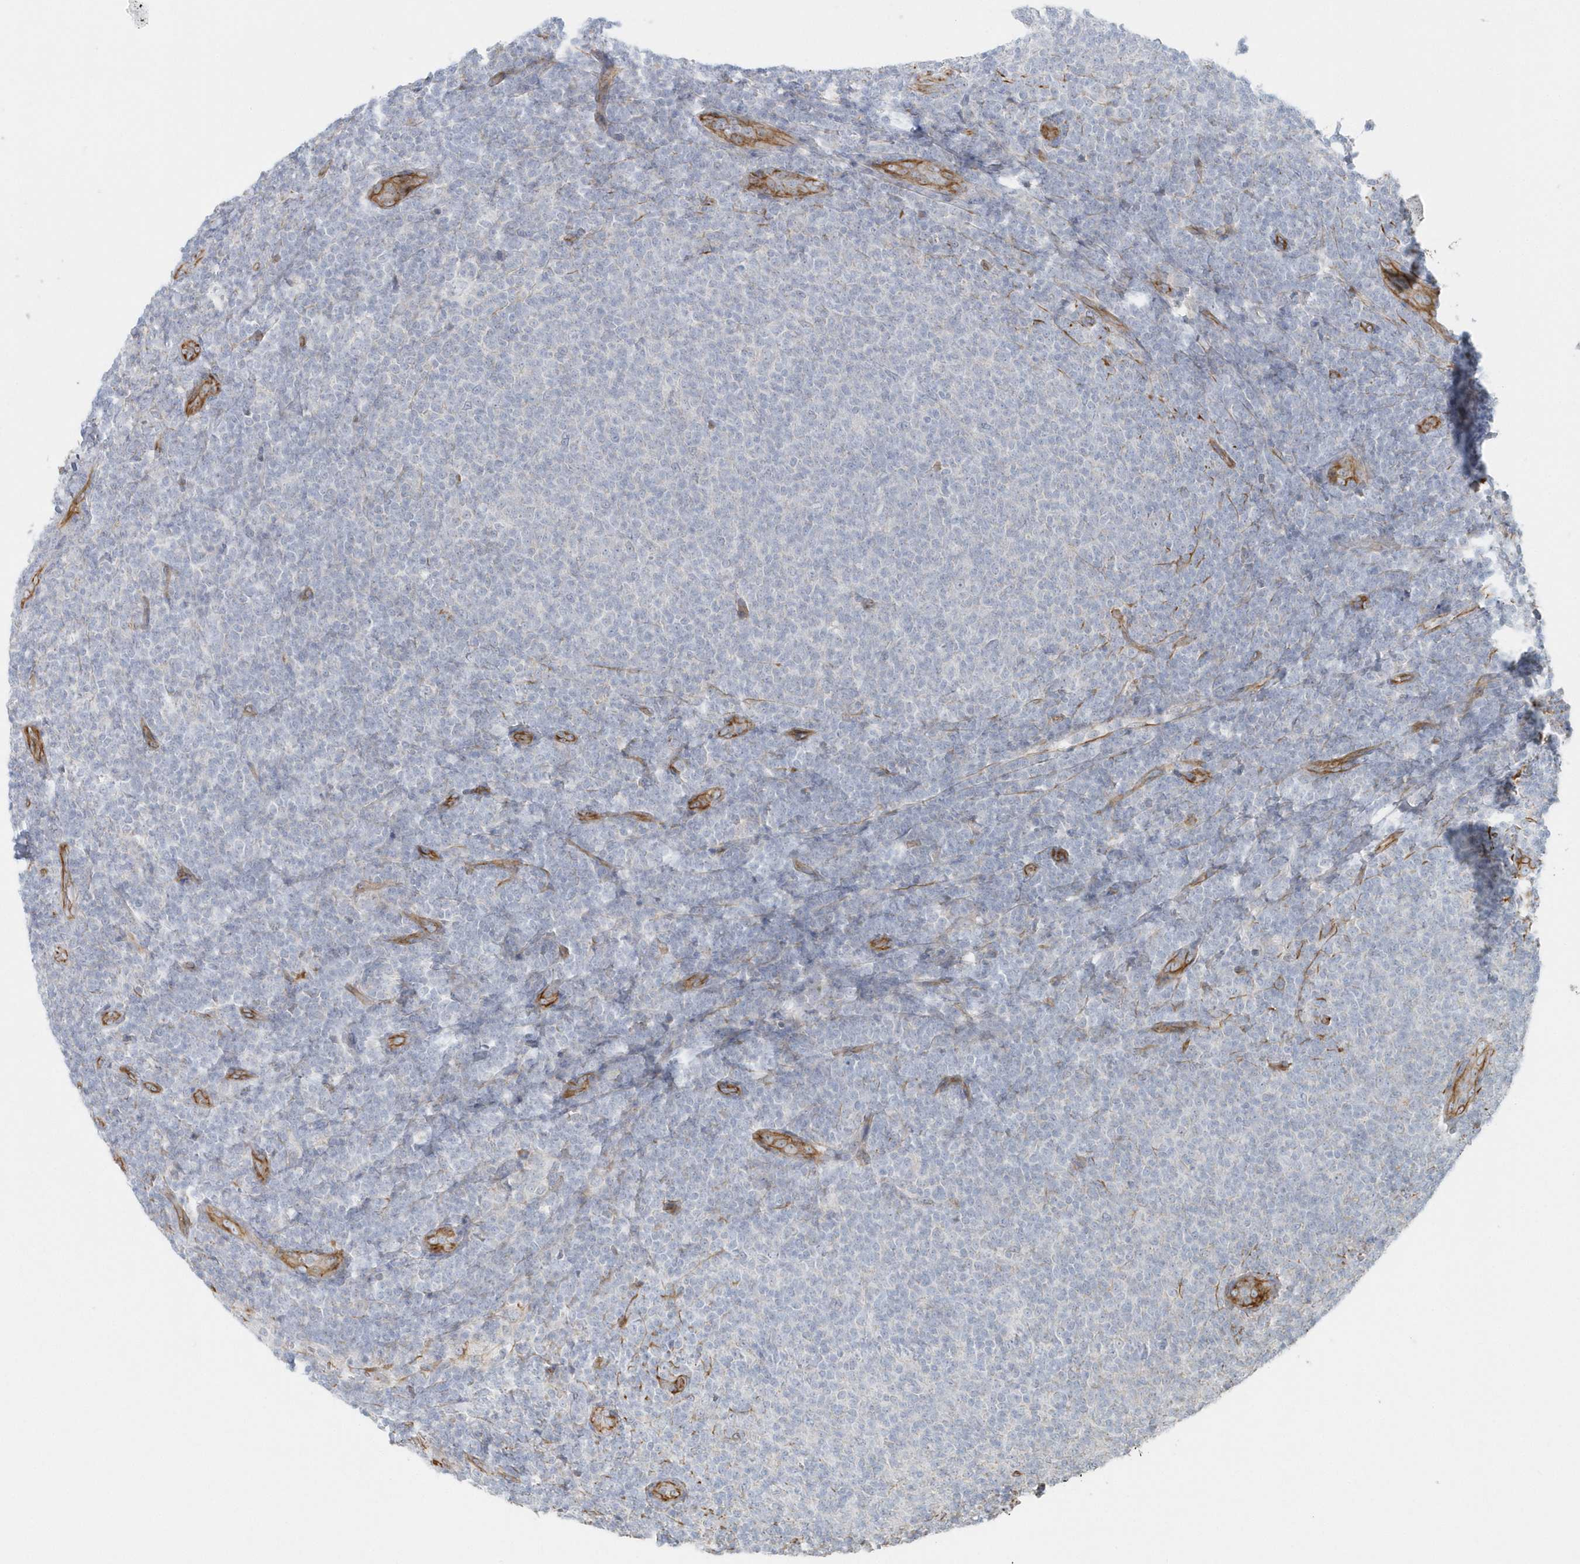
{"staining": {"intensity": "negative", "quantity": "none", "location": "none"}, "tissue": "lymphoma", "cell_type": "Tumor cells", "image_type": "cancer", "snomed": [{"axis": "morphology", "description": "Malignant lymphoma, non-Hodgkin's type, Low grade"}, {"axis": "topography", "description": "Lymph node"}], "caption": "IHC of low-grade malignant lymphoma, non-Hodgkin's type exhibits no positivity in tumor cells. (Immunohistochemistry, brightfield microscopy, high magnification).", "gene": "GPR152", "patient": {"sex": "male", "age": 66}}